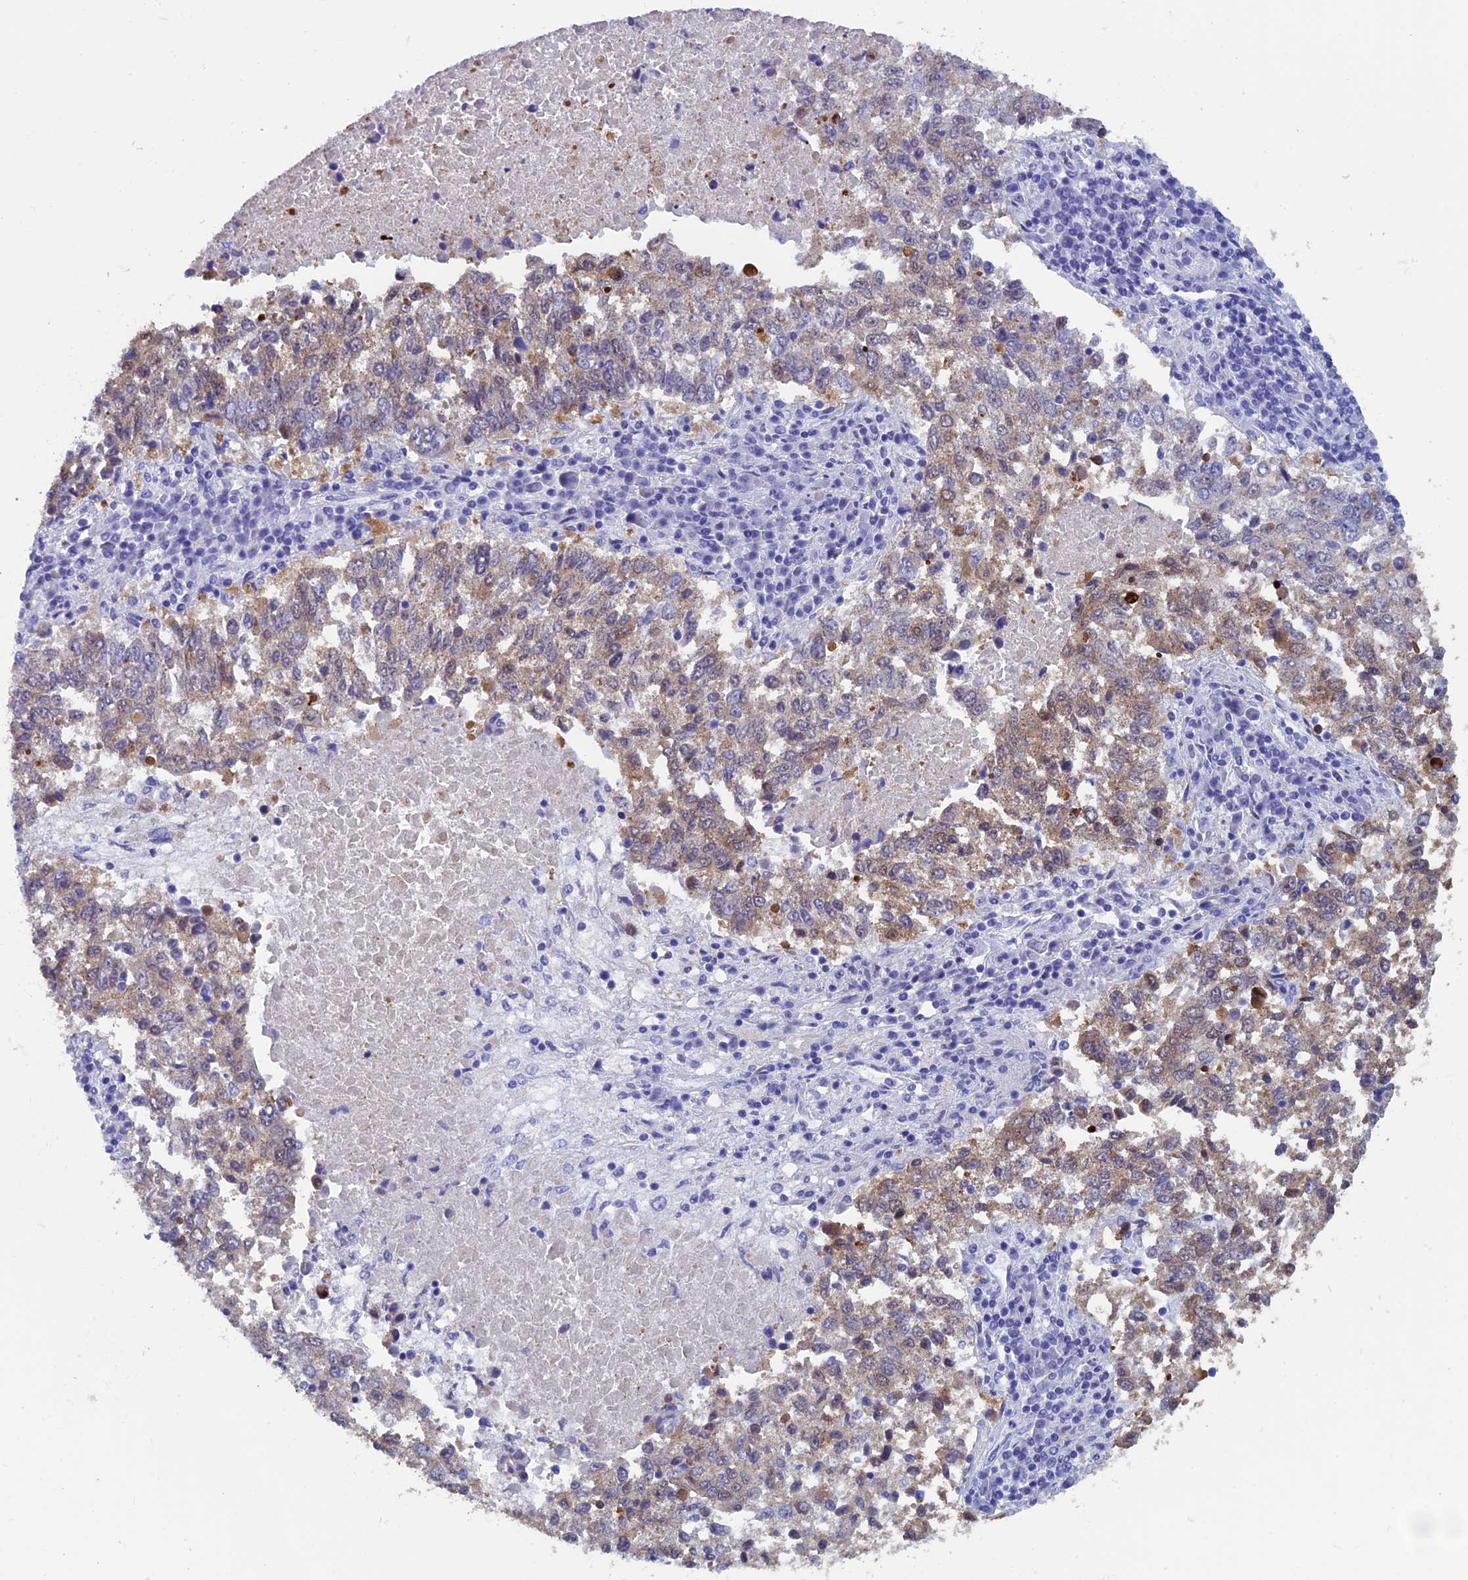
{"staining": {"intensity": "weak", "quantity": ">75%", "location": "cytoplasmic/membranous"}, "tissue": "lung cancer", "cell_type": "Tumor cells", "image_type": "cancer", "snomed": [{"axis": "morphology", "description": "Squamous cell carcinoma, NOS"}, {"axis": "topography", "description": "Lung"}], "caption": "Protein staining by immunohistochemistry (IHC) demonstrates weak cytoplasmic/membranous expression in approximately >75% of tumor cells in squamous cell carcinoma (lung).", "gene": "ADH7", "patient": {"sex": "male", "age": 73}}